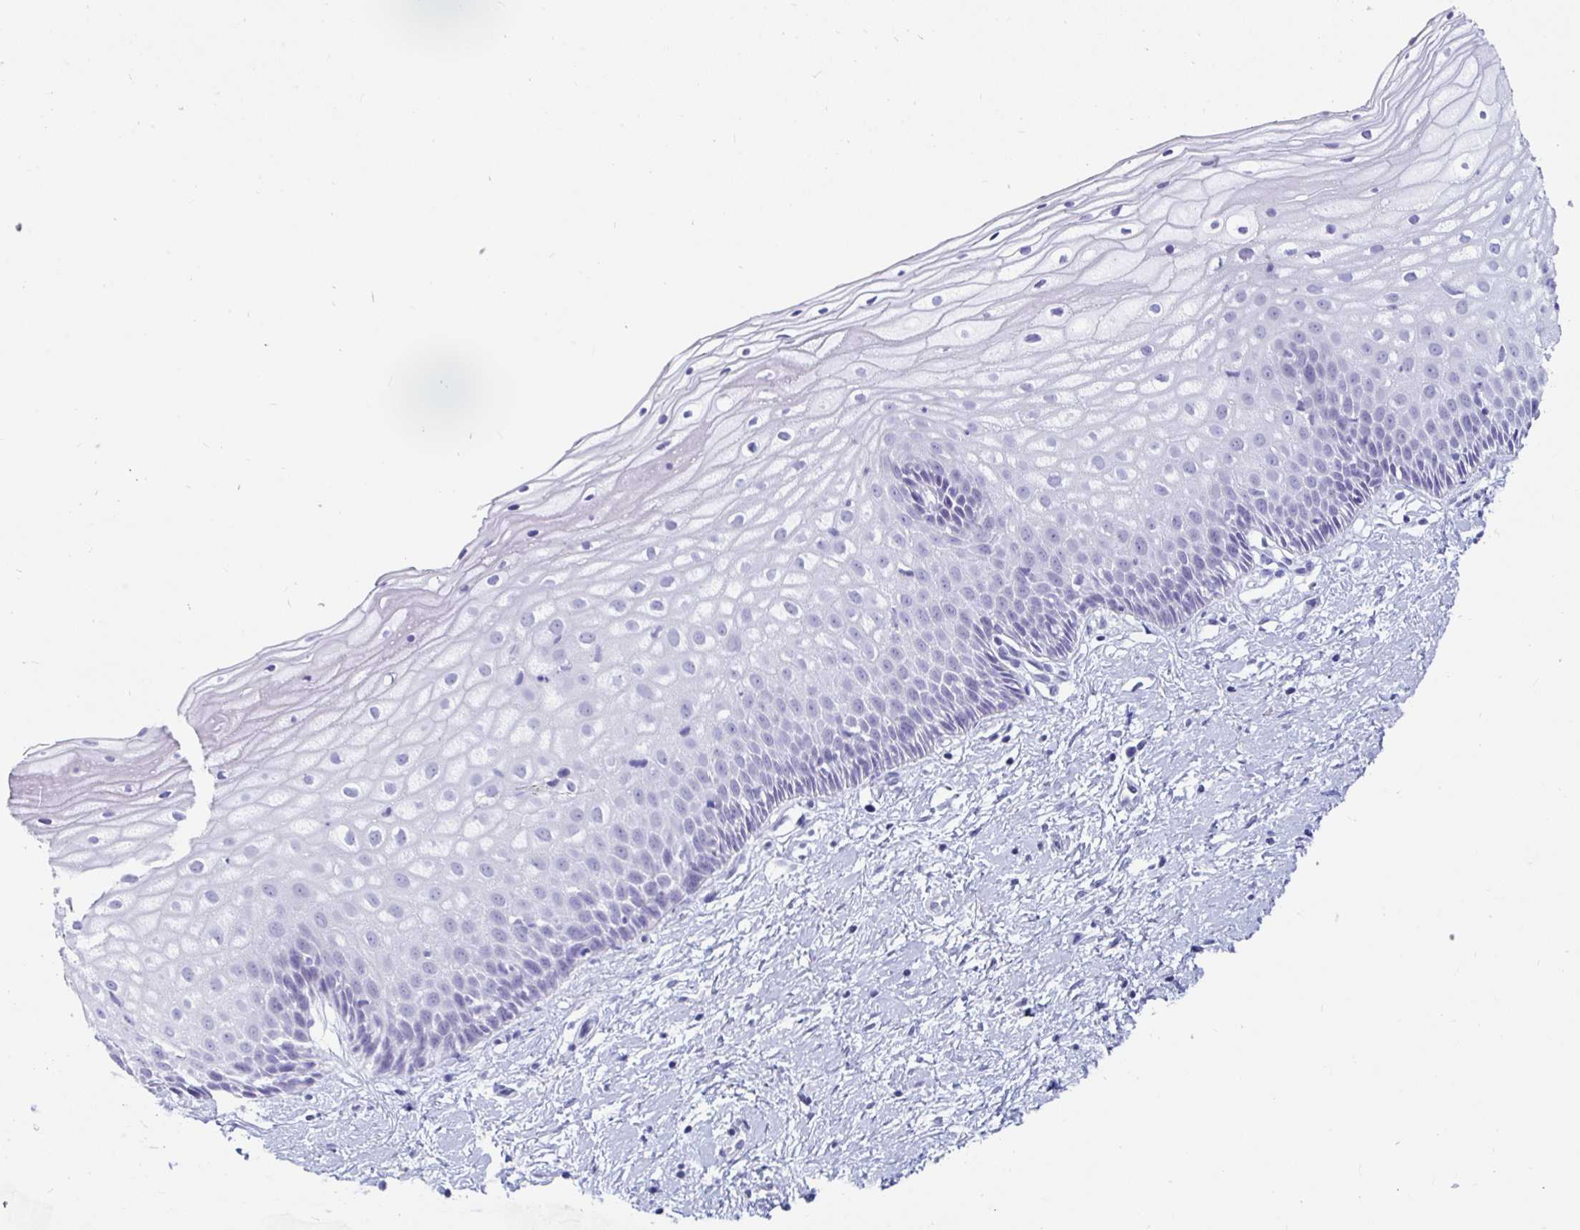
{"staining": {"intensity": "negative", "quantity": "none", "location": "none"}, "tissue": "cervix", "cell_type": "Squamous epithelial cells", "image_type": "normal", "snomed": [{"axis": "morphology", "description": "Normal tissue, NOS"}, {"axis": "topography", "description": "Cervix"}], "caption": "IHC micrograph of benign cervix: cervix stained with DAB reveals no significant protein expression in squamous epithelial cells. (DAB immunohistochemistry, high magnification).", "gene": "GKN2", "patient": {"sex": "female", "age": 36}}